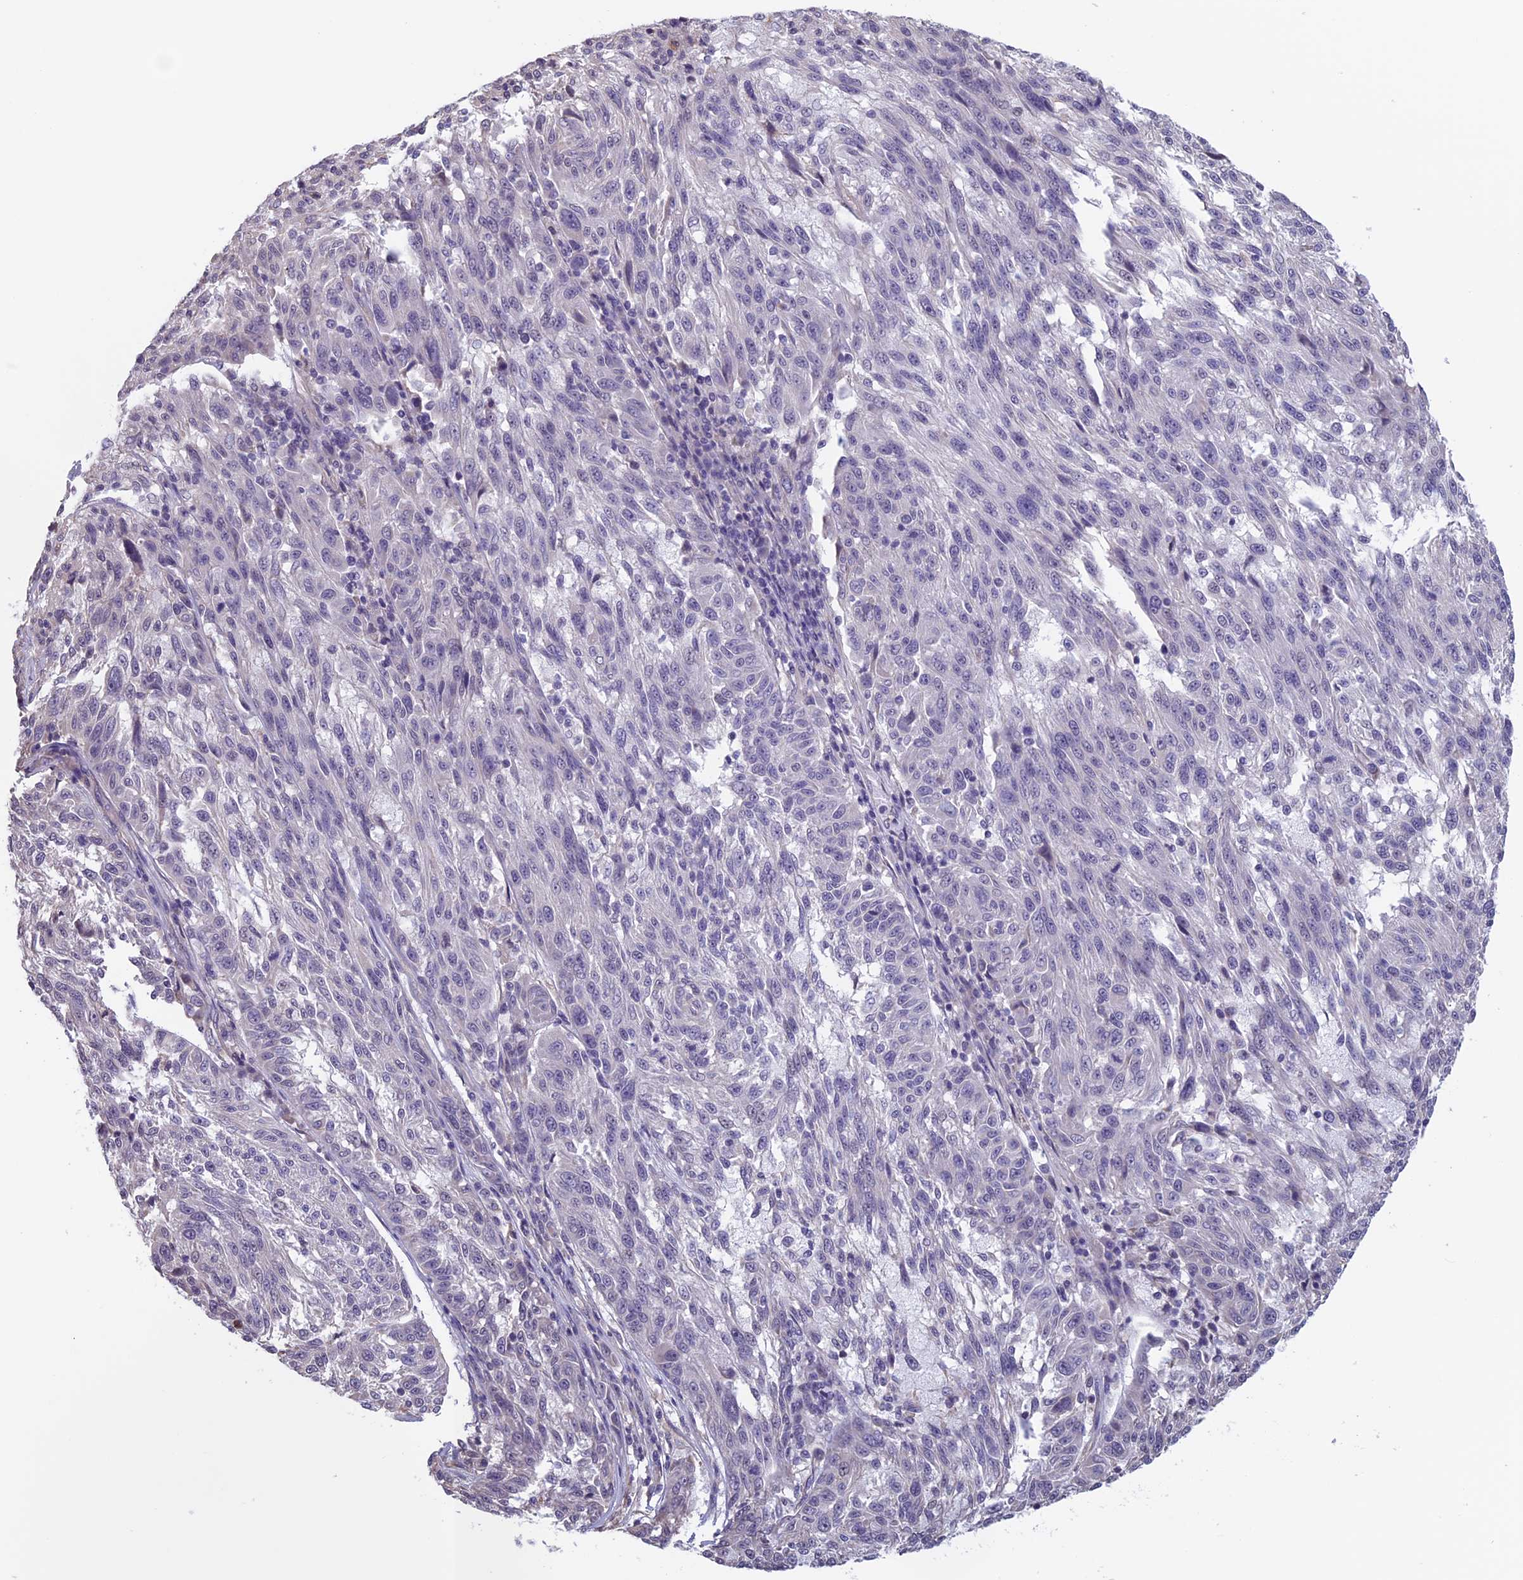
{"staining": {"intensity": "negative", "quantity": "none", "location": "none"}, "tissue": "melanoma", "cell_type": "Tumor cells", "image_type": "cancer", "snomed": [{"axis": "morphology", "description": "Malignant melanoma, NOS"}, {"axis": "topography", "description": "Skin"}], "caption": "Tumor cells are negative for brown protein staining in malignant melanoma. (Stains: DAB immunohistochemistry with hematoxylin counter stain, Microscopy: brightfield microscopy at high magnification).", "gene": "SLC1A6", "patient": {"sex": "male", "age": 53}}